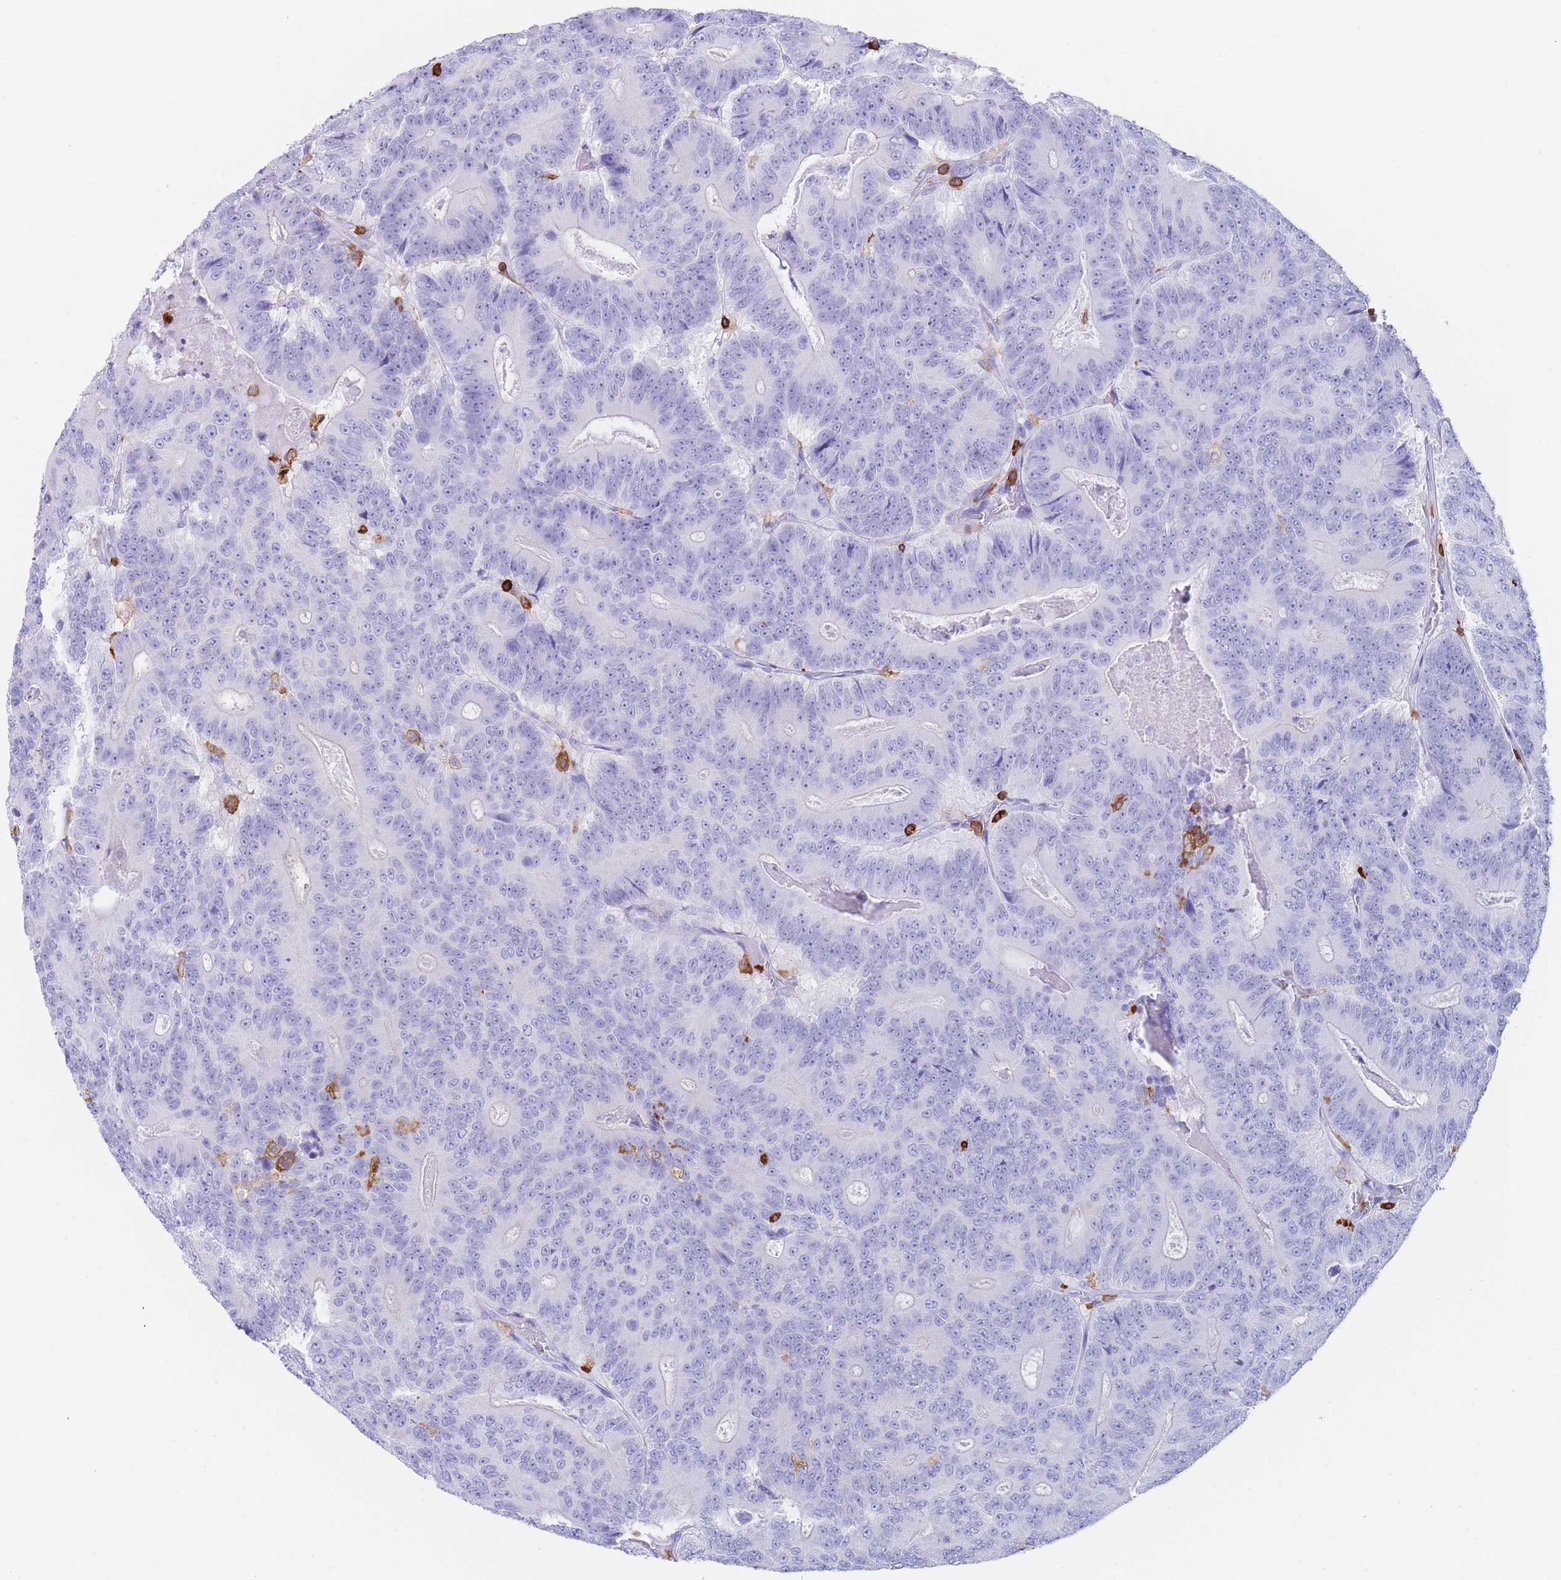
{"staining": {"intensity": "negative", "quantity": "none", "location": "none"}, "tissue": "colorectal cancer", "cell_type": "Tumor cells", "image_type": "cancer", "snomed": [{"axis": "morphology", "description": "Adenocarcinoma, NOS"}, {"axis": "topography", "description": "Colon"}], "caption": "Photomicrograph shows no significant protein expression in tumor cells of colorectal cancer.", "gene": "CORO1A", "patient": {"sex": "male", "age": 83}}